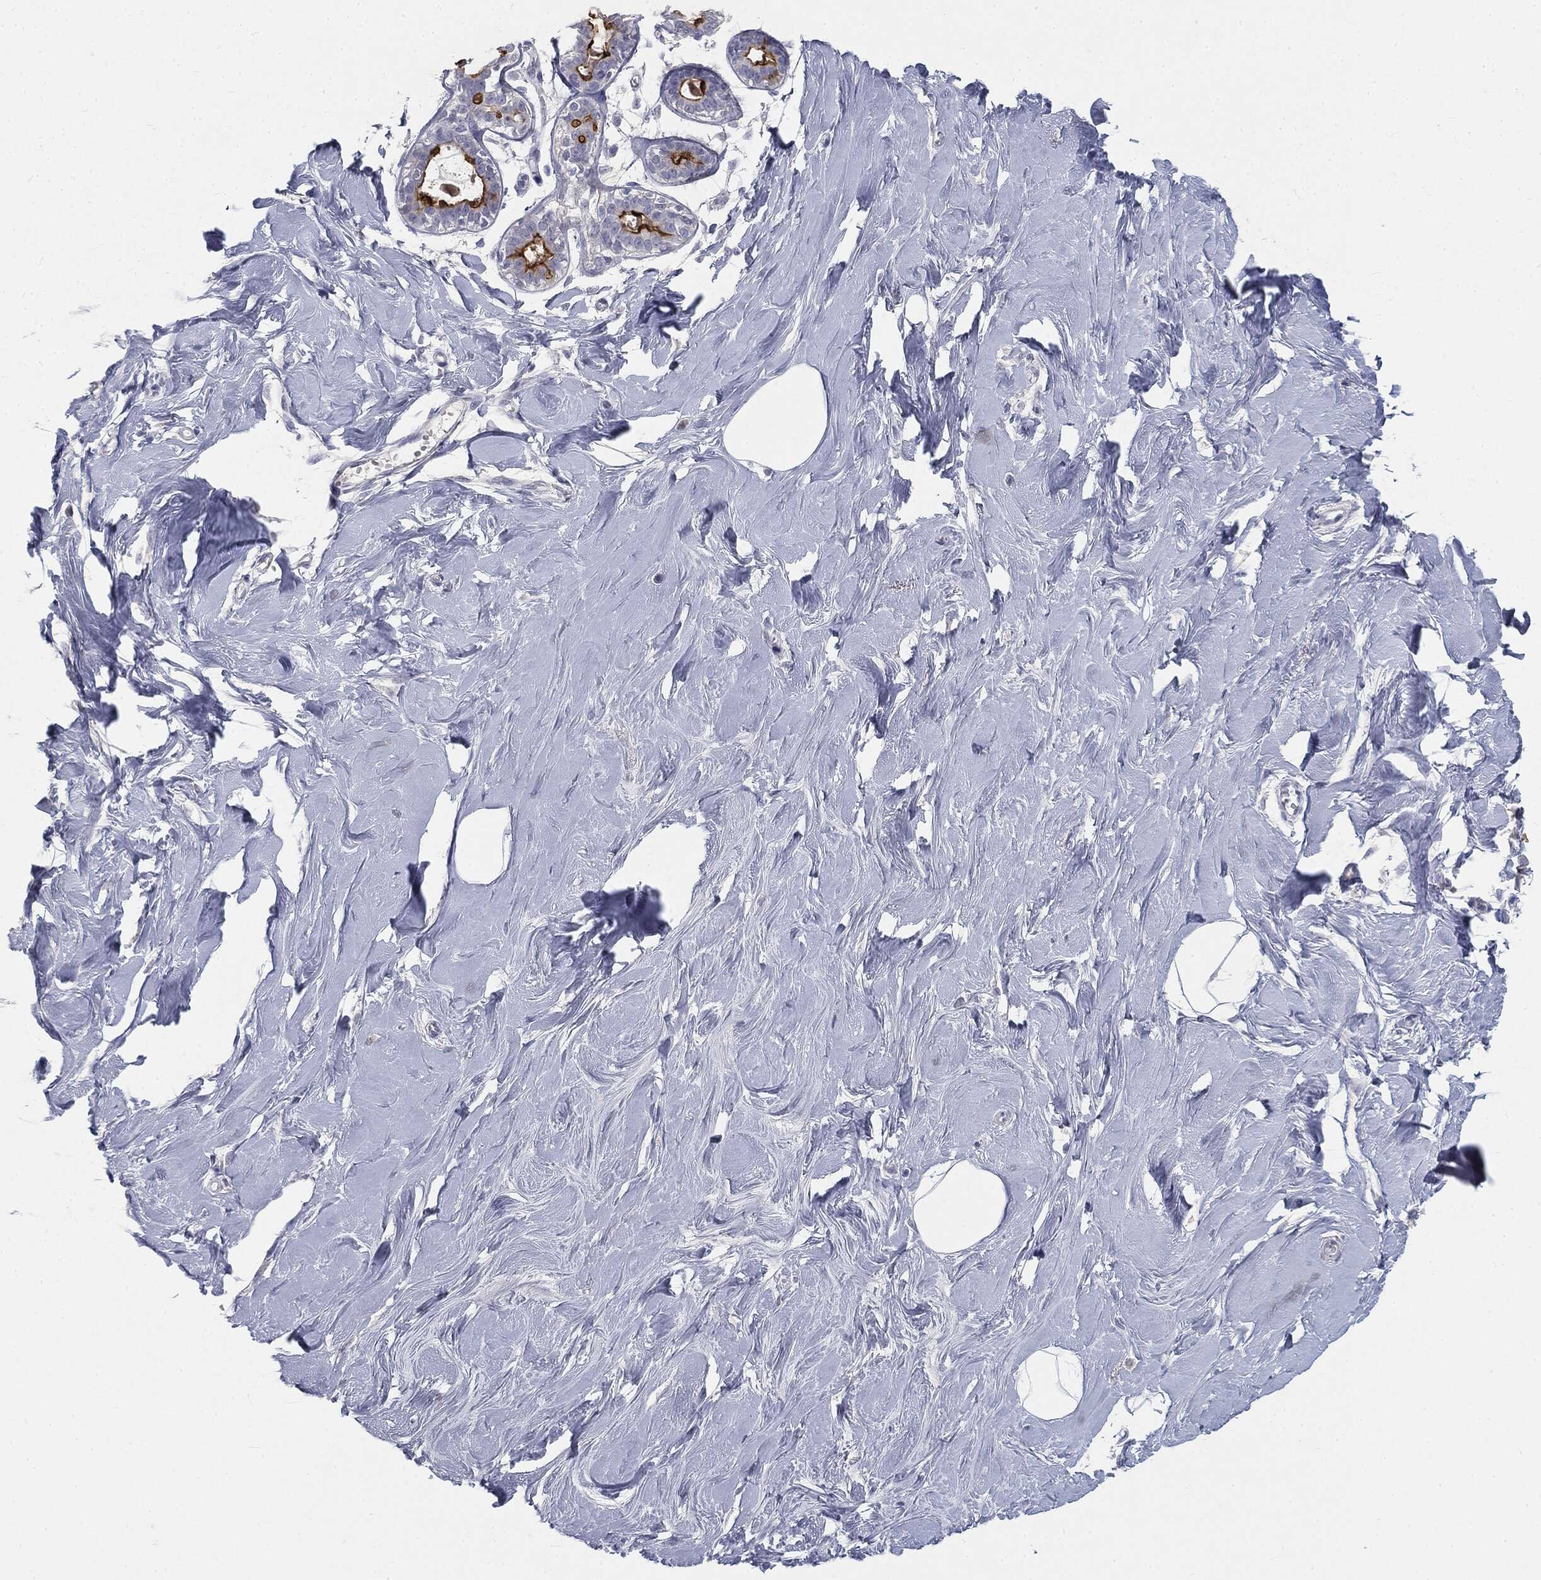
{"staining": {"intensity": "negative", "quantity": "none", "location": "none"}, "tissue": "soft tissue", "cell_type": "Fibroblasts", "image_type": "normal", "snomed": [{"axis": "morphology", "description": "Normal tissue, NOS"}, {"axis": "topography", "description": "Breast"}], "caption": "This micrograph is of normal soft tissue stained with immunohistochemistry to label a protein in brown with the nuclei are counter-stained blue. There is no staining in fibroblasts. (DAB immunohistochemistry with hematoxylin counter stain).", "gene": "MUC1", "patient": {"sex": "female", "age": 49}}